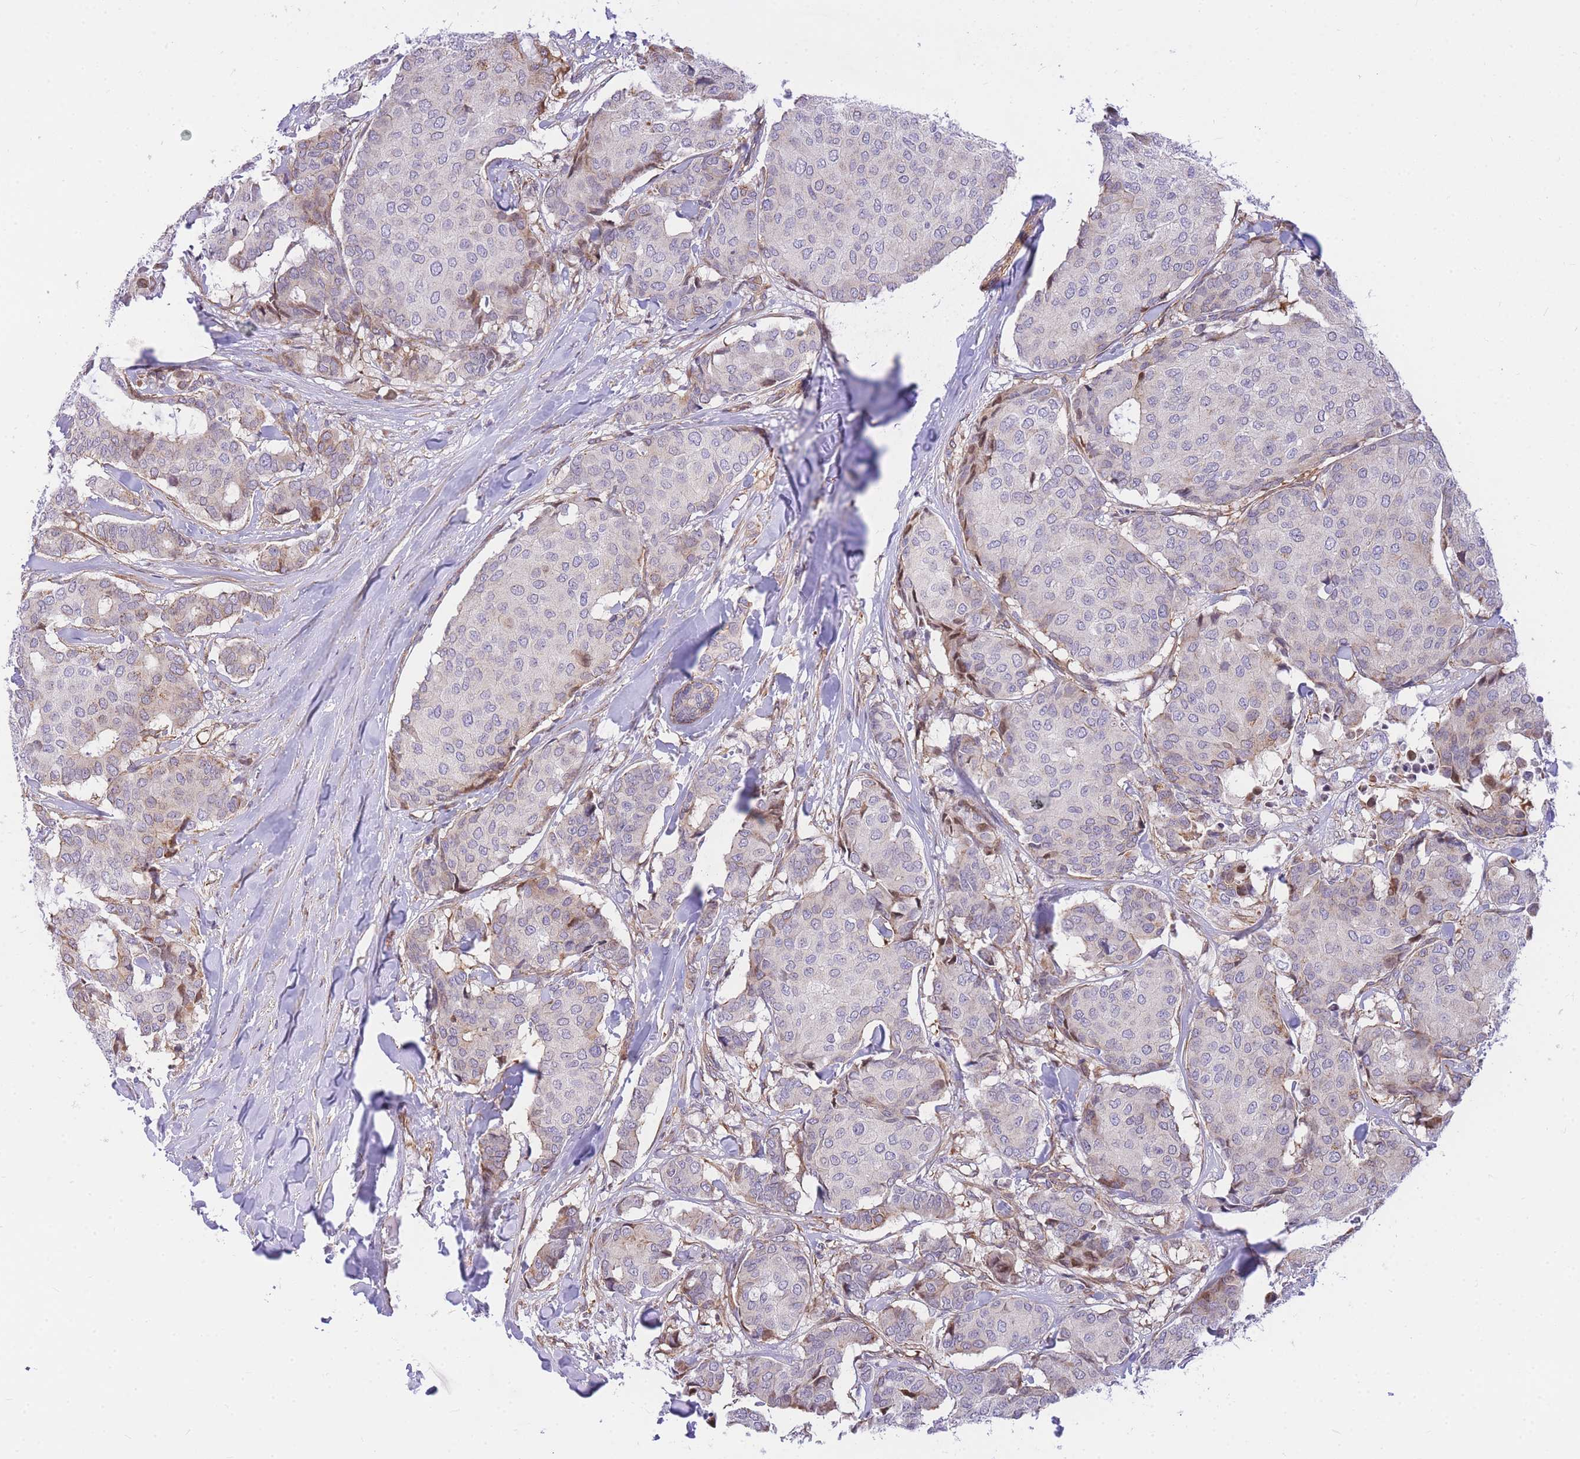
{"staining": {"intensity": "weak", "quantity": "<25%", "location": "cytoplasmic/membranous"}, "tissue": "breast cancer", "cell_type": "Tumor cells", "image_type": "cancer", "snomed": [{"axis": "morphology", "description": "Duct carcinoma"}, {"axis": "topography", "description": "Breast"}], "caption": "Immunohistochemistry histopathology image of neoplastic tissue: infiltrating ductal carcinoma (breast) stained with DAB displays no significant protein positivity in tumor cells.", "gene": "S100PBP", "patient": {"sex": "female", "age": 75}}